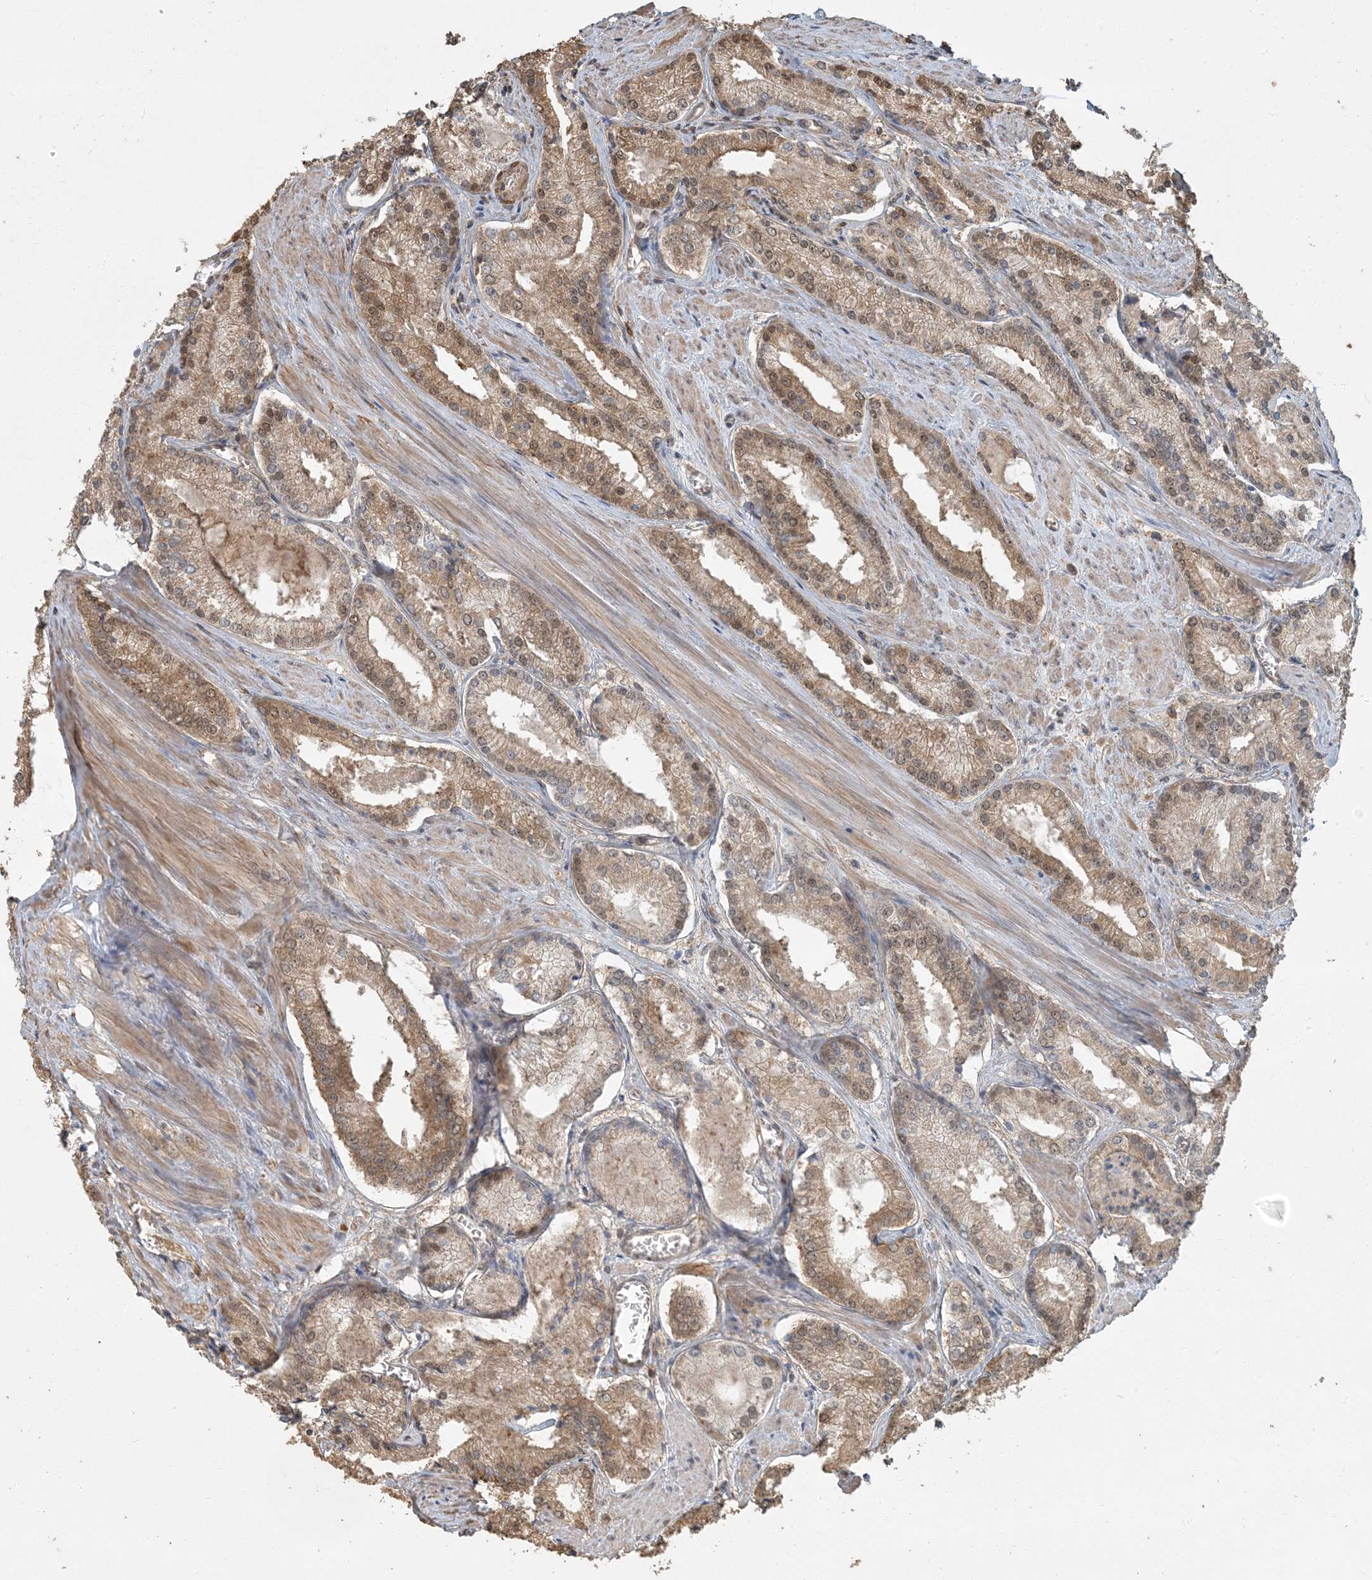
{"staining": {"intensity": "moderate", "quantity": ">75%", "location": "cytoplasmic/membranous"}, "tissue": "prostate cancer", "cell_type": "Tumor cells", "image_type": "cancer", "snomed": [{"axis": "morphology", "description": "Adenocarcinoma, Low grade"}, {"axis": "topography", "description": "Prostate"}], "caption": "DAB (3,3'-diaminobenzidine) immunohistochemical staining of prostate cancer (low-grade adenocarcinoma) reveals moderate cytoplasmic/membranous protein positivity in about >75% of tumor cells.", "gene": "AK9", "patient": {"sex": "male", "age": 54}}